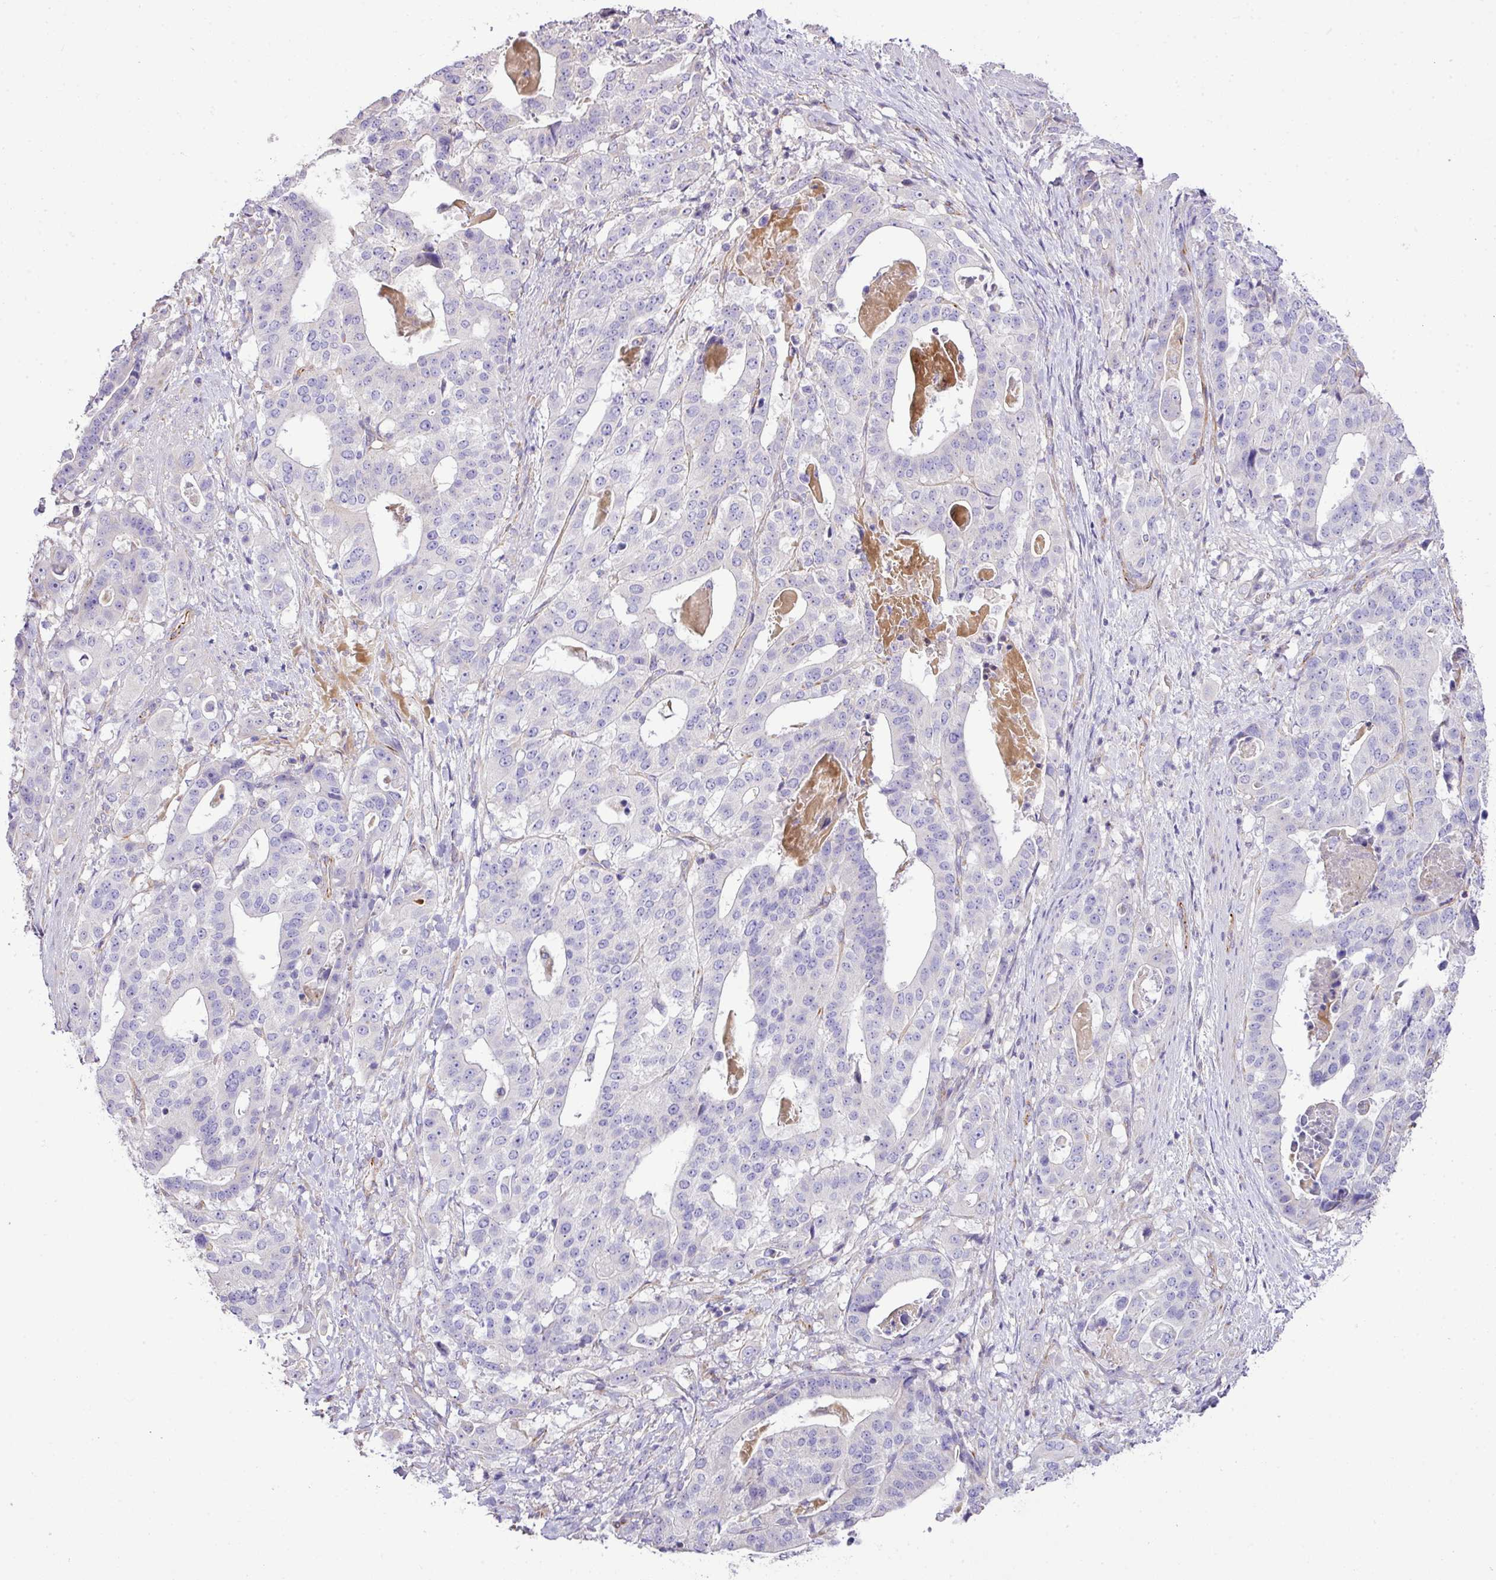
{"staining": {"intensity": "negative", "quantity": "none", "location": "none"}, "tissue": "stomach cancer", "cell_type": "Tumor cells", "image_type": "cancer", "snomed": [{"axis": "morphology", "description": "Adenocarcinoma, NOS"}, {"axis": "topography", "description": "Stomach"}], "caption": "Tumor cells show no significant positivity in stomach cancer.", "gene": "CTXN2", "patient": {"sex": "male", "age": 48}}